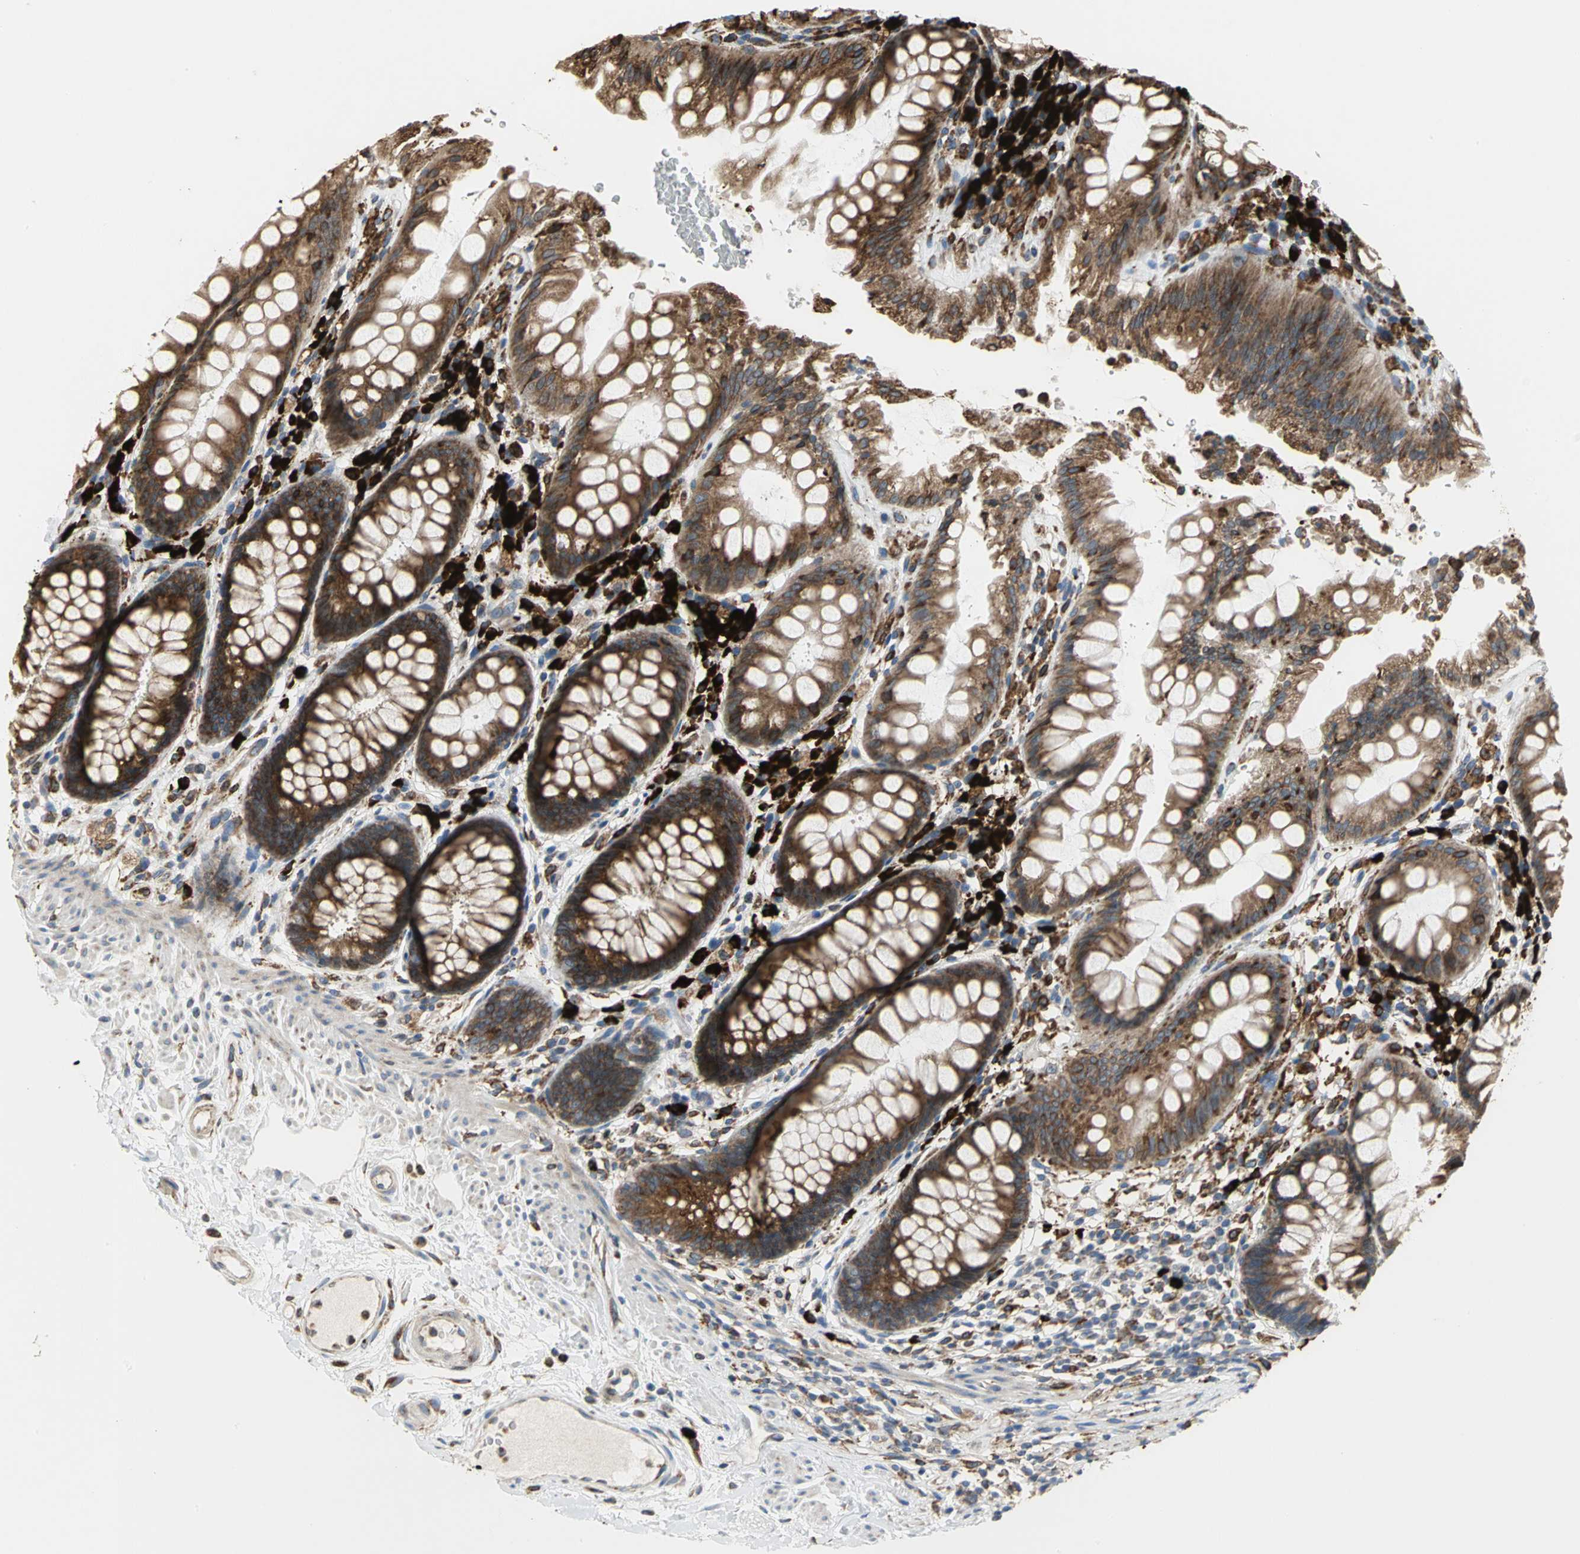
{"staining": {"intensity": "strong", "quantity": "25%-75%", "location": "cytoplasmic/membranous"}, "tissue": "rectum", "cell_type": "Glandular cells", "image_type": "normal", "snomed": [{"axis": "morphology", "description": "Normal tissue, NOS"}, {"axis": "topography", "description": "Rectum"}], "caption": "Immunohistochemical staining of benign human rectum reveals strong cytoplasmic/membranous protein staining in about 25%-75% of glandular cells.", "gene": "SDF2L1", "patient": {"sex": "female", "age": 46}}